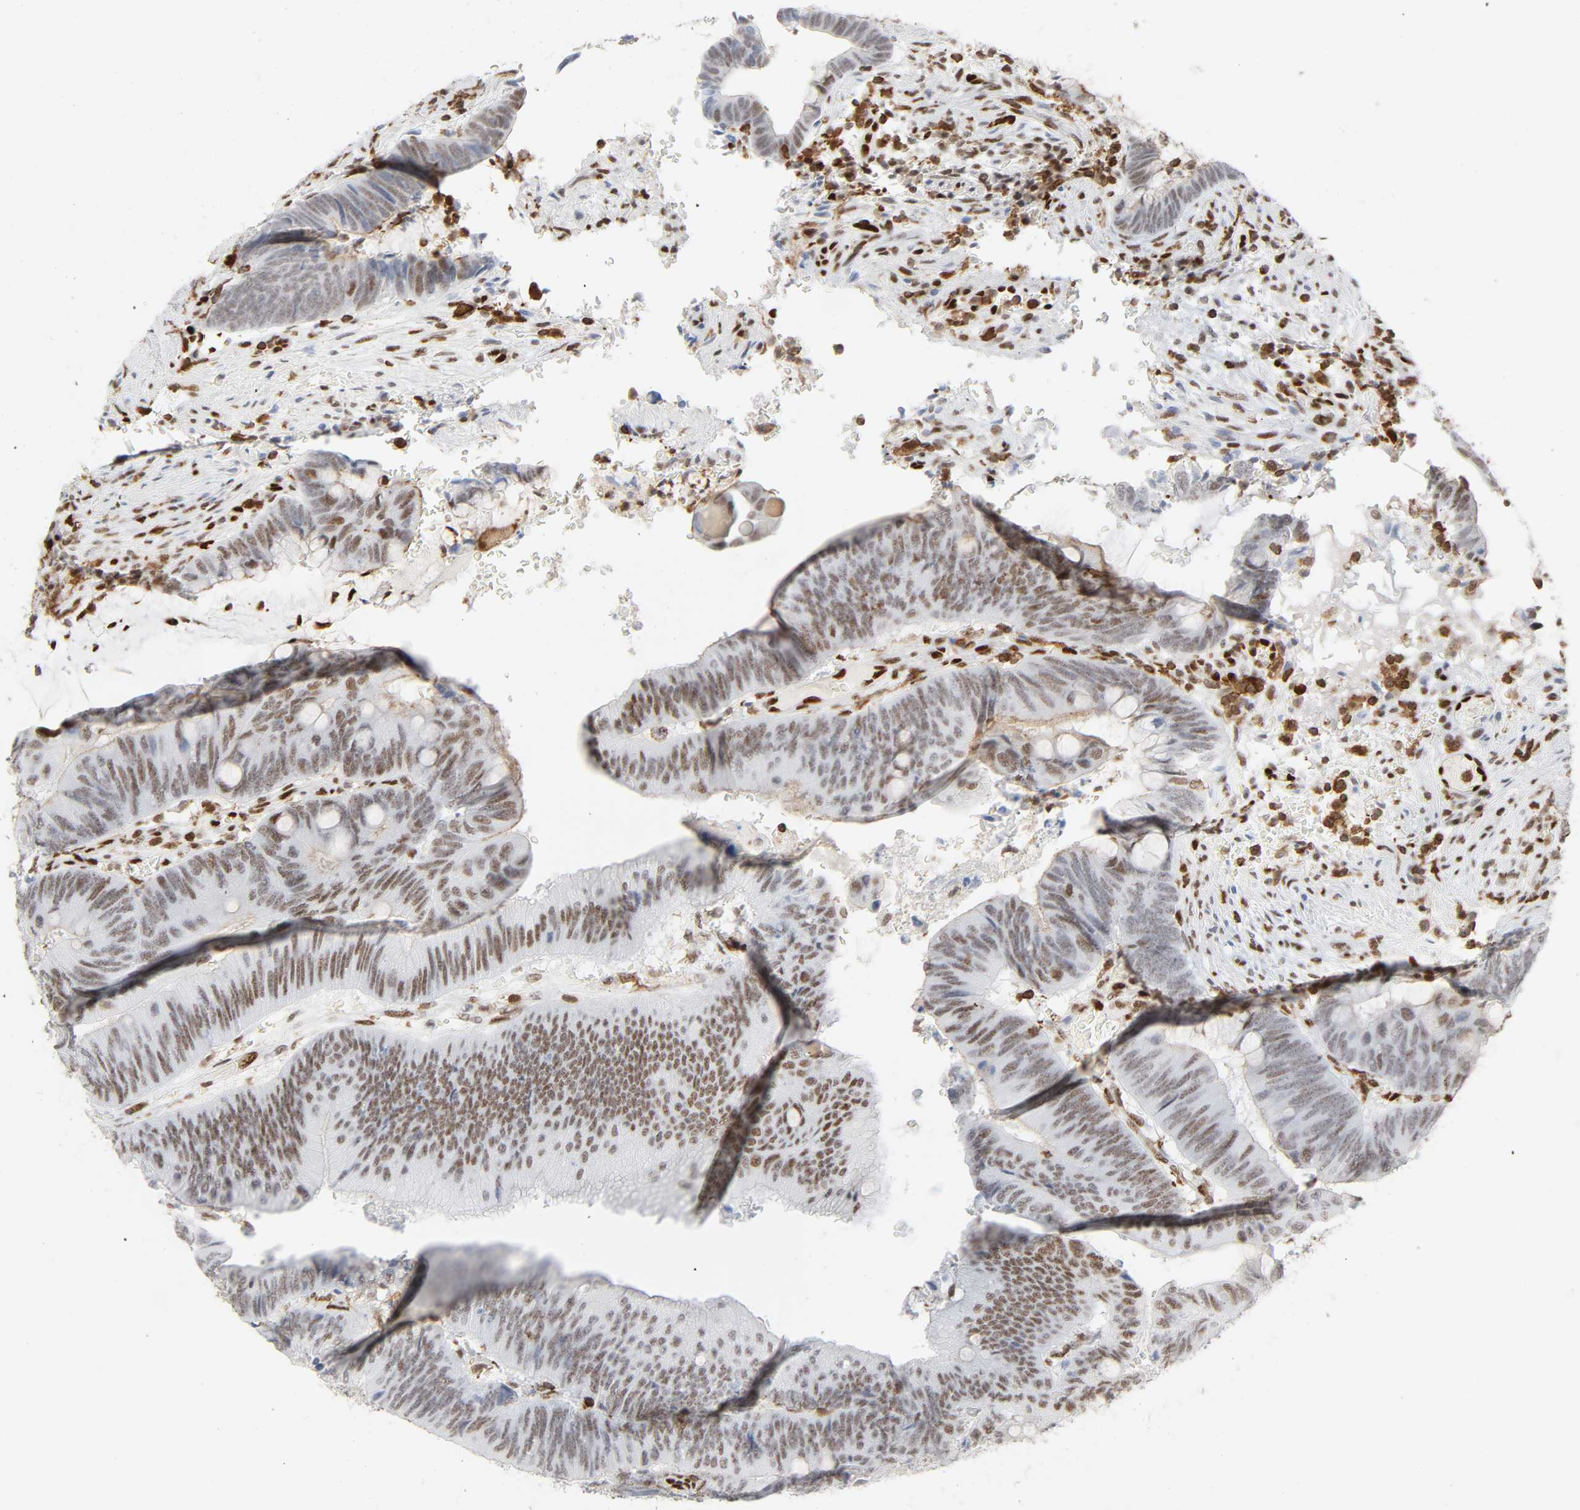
{"staining": {"intensity": "moderate", "quantity": "25%-75%", "location": "nuclear"}, "tissue": "colorectal cancer", "cell_type": "Tumor cells", "image_type": "cancer", "snomed": [{"axis": "morphology", "description": "Normal tissue, NOS"}, {"axis": "morphology", "description": "Adenocarcinoma, NOS"}, {"axis": "topography", "description": "Rectum"}], "caption": "Human adenocarcinoma (colorectal) stained with a protein marker displays moderate staining in tumor cells.", "gene": "WAS", "patient": {"sex": "male", "age": 92}}